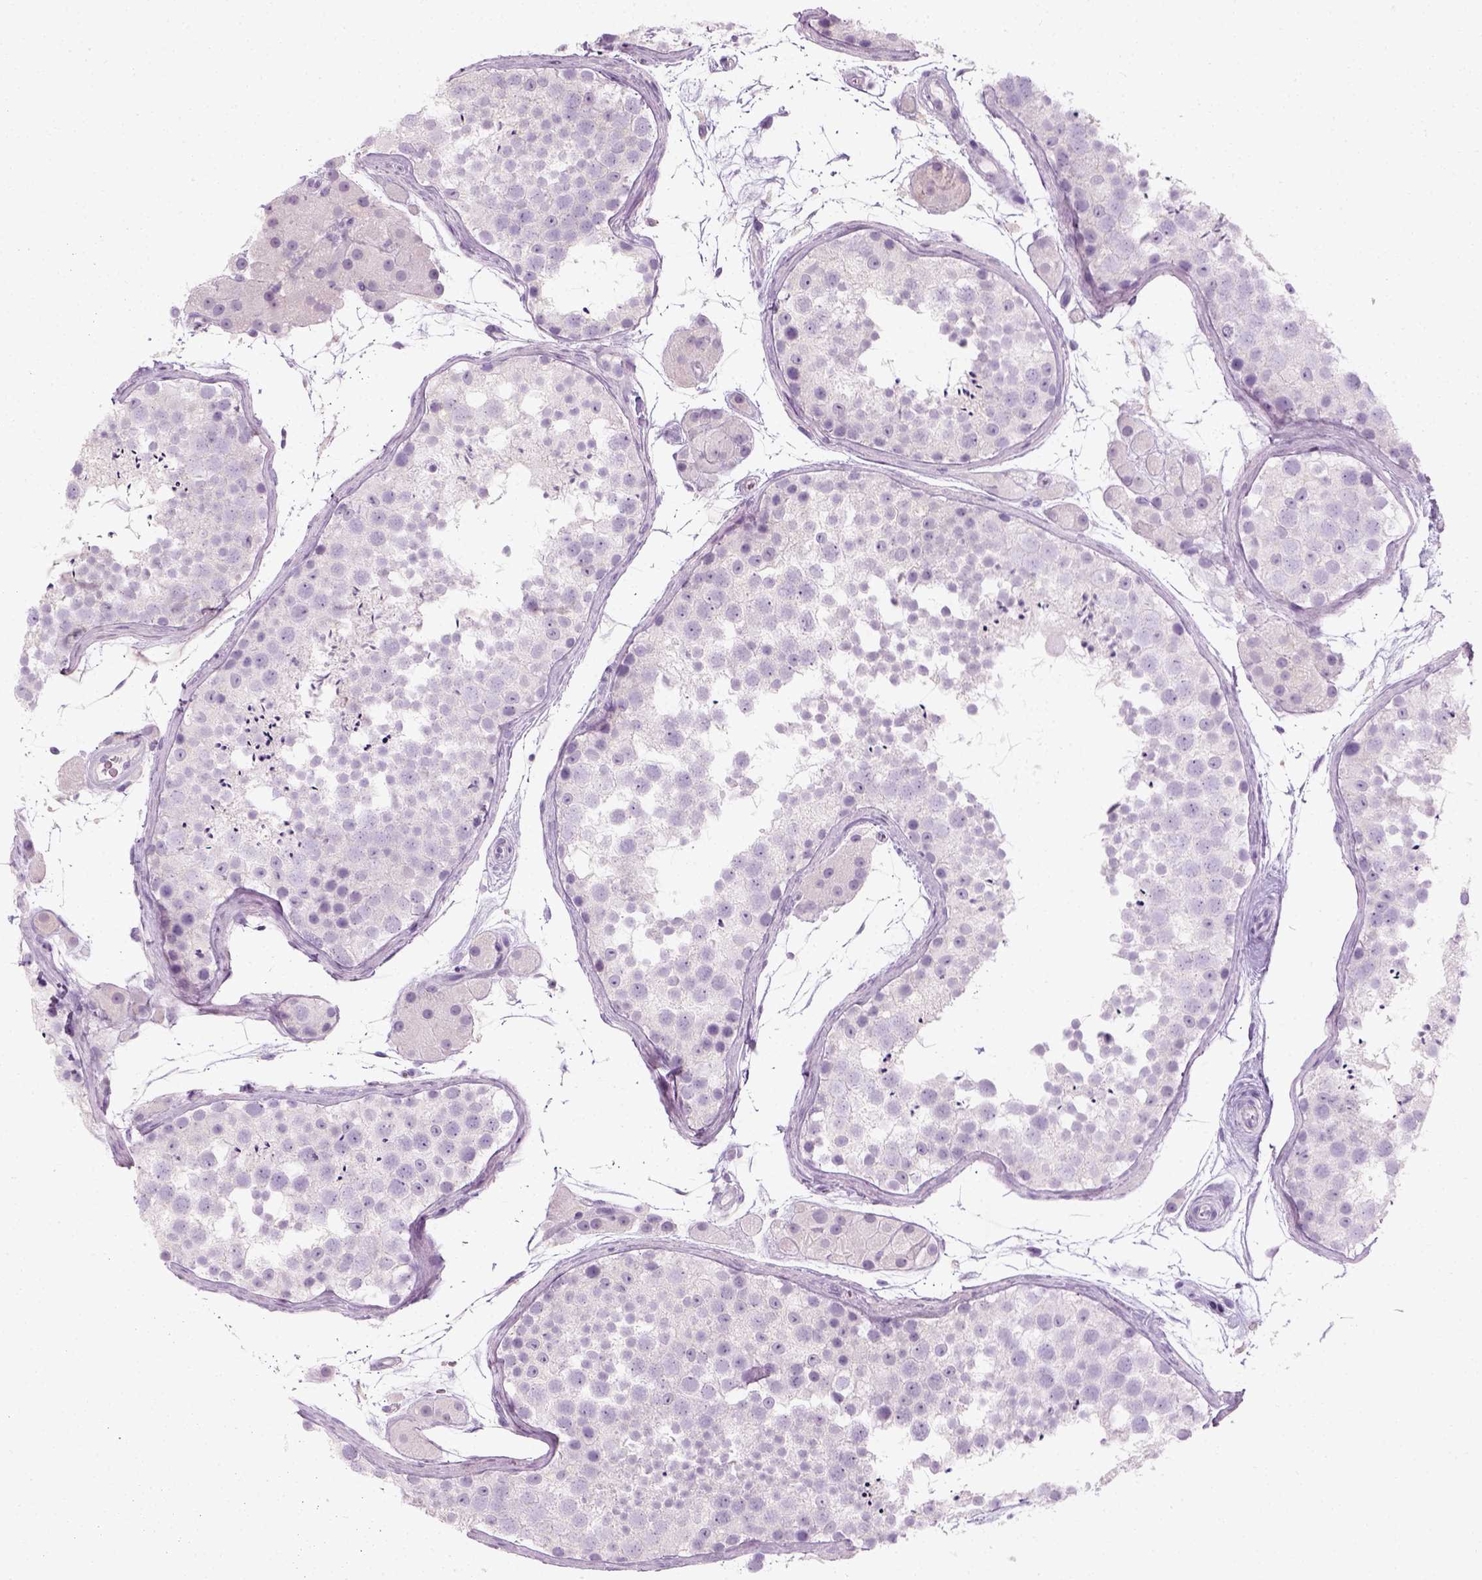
{"staining": {"intensity": "negative", "quantity": "none", "location": "none"}, "tissue": "testis", "cell_type": "Cells in seminiferous ducts", "image_type": "normal", "snomed": [{"axis": "morphology", "description": "Normal tissue, NOS"}, {"axis": "topography", "description": "Testis"}], "caption": "Cells in seminiferous ducts are negative for brown protein staining in unremarkable testis.", "gene": "TH", "patient": {"sex": "male", "age": 41}}